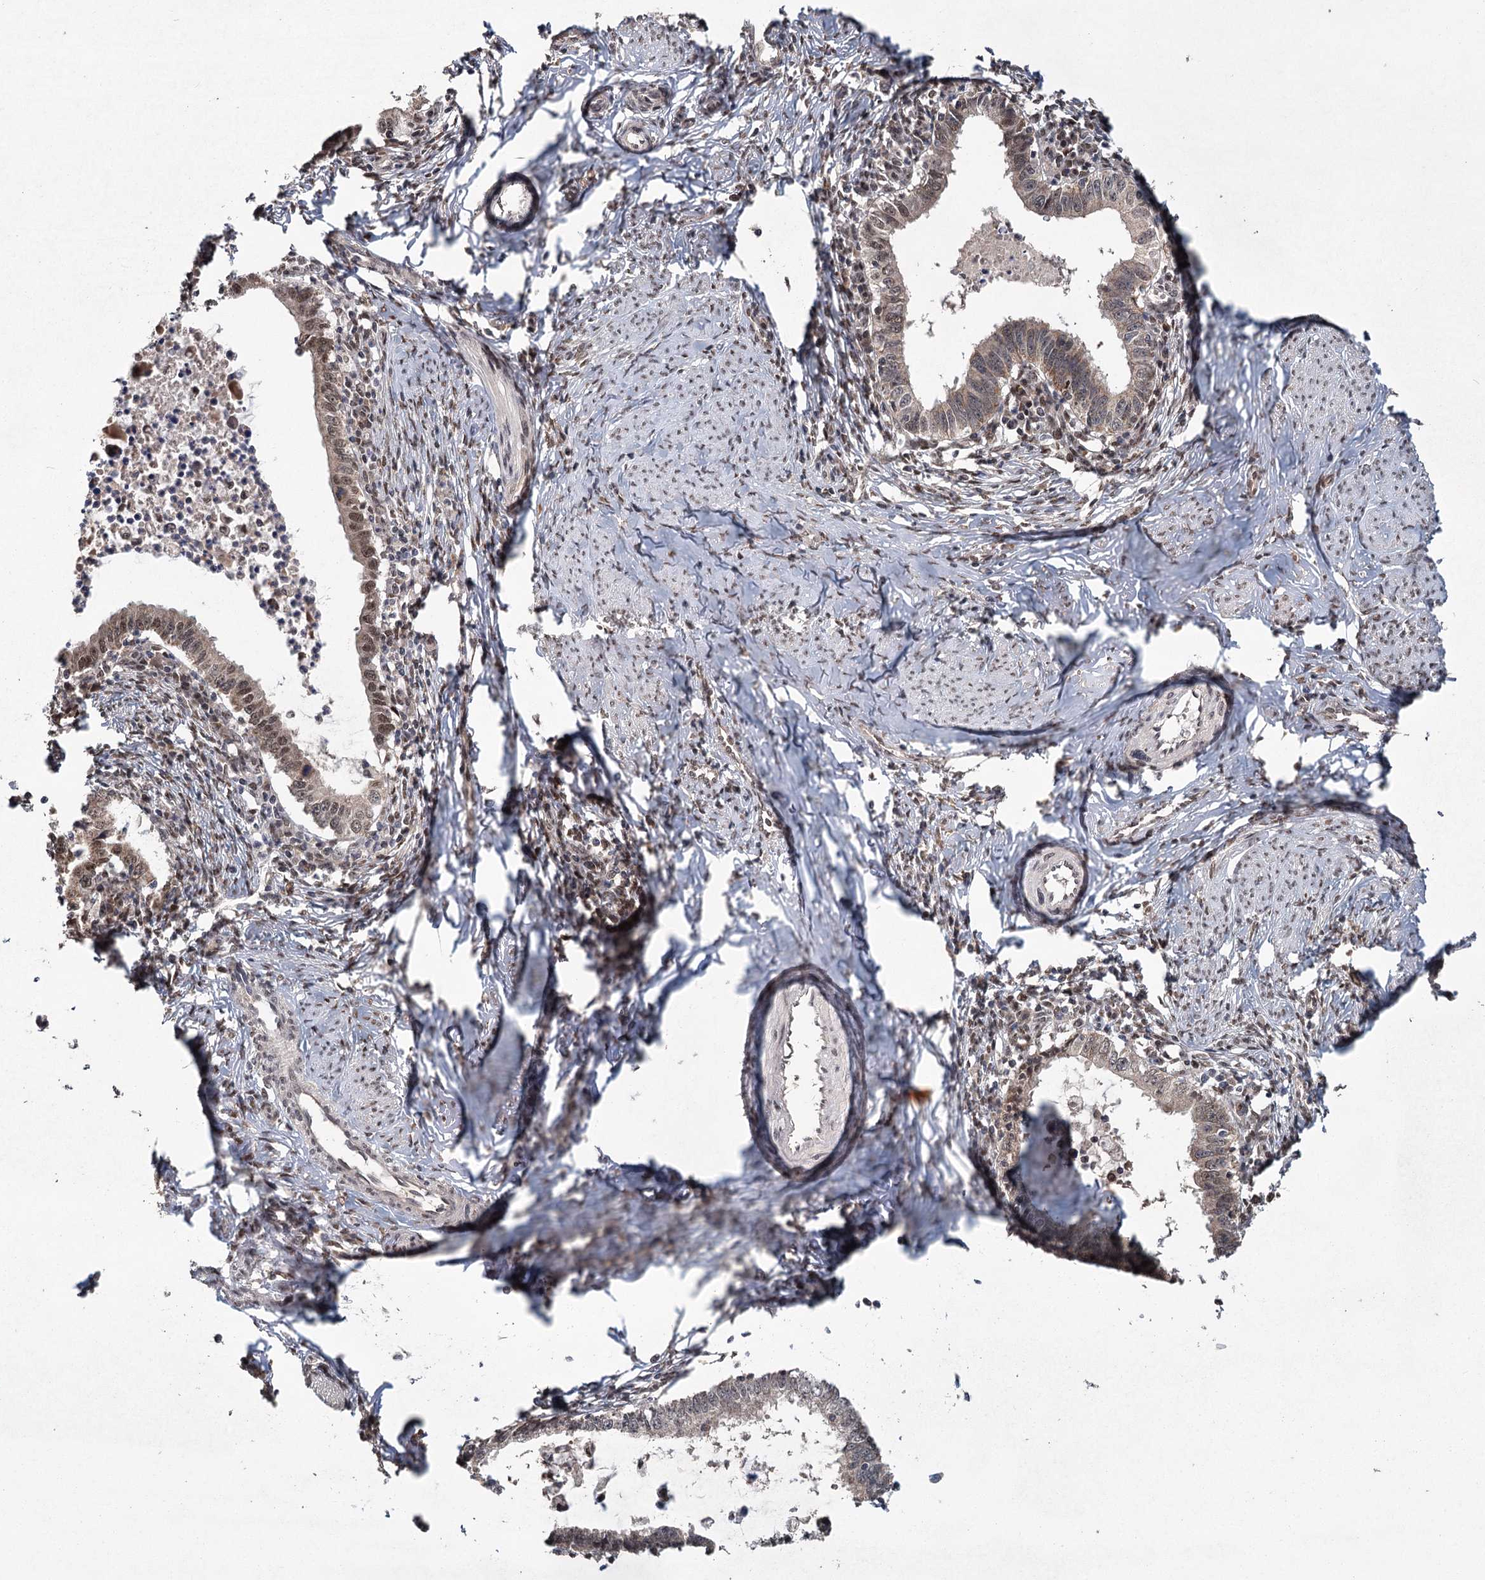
{"staining": {"intensity": "moderate", "quantity": "25%-75%", "location": "nuclear"}, "tissue": "cervical cancer", "cell_type": "Tumor cells", "image_type": "cancer", "snomed": [{"axis": "morphology", "description": "Adenocarcinoma, NOS"}, {"axis": "topography", "description": "Cervix"}], "caption": "High-magnification brightfield microscopy of cervical adenocarcinoma stained with DAB (brown) and counterstained with hematoxylin (blue). tumor cells exhibit moderate nuclear expression is present in approximately25%-75% of cells.", "gene": "MYG1", "patient": {"sex": "female", "age": 36}}